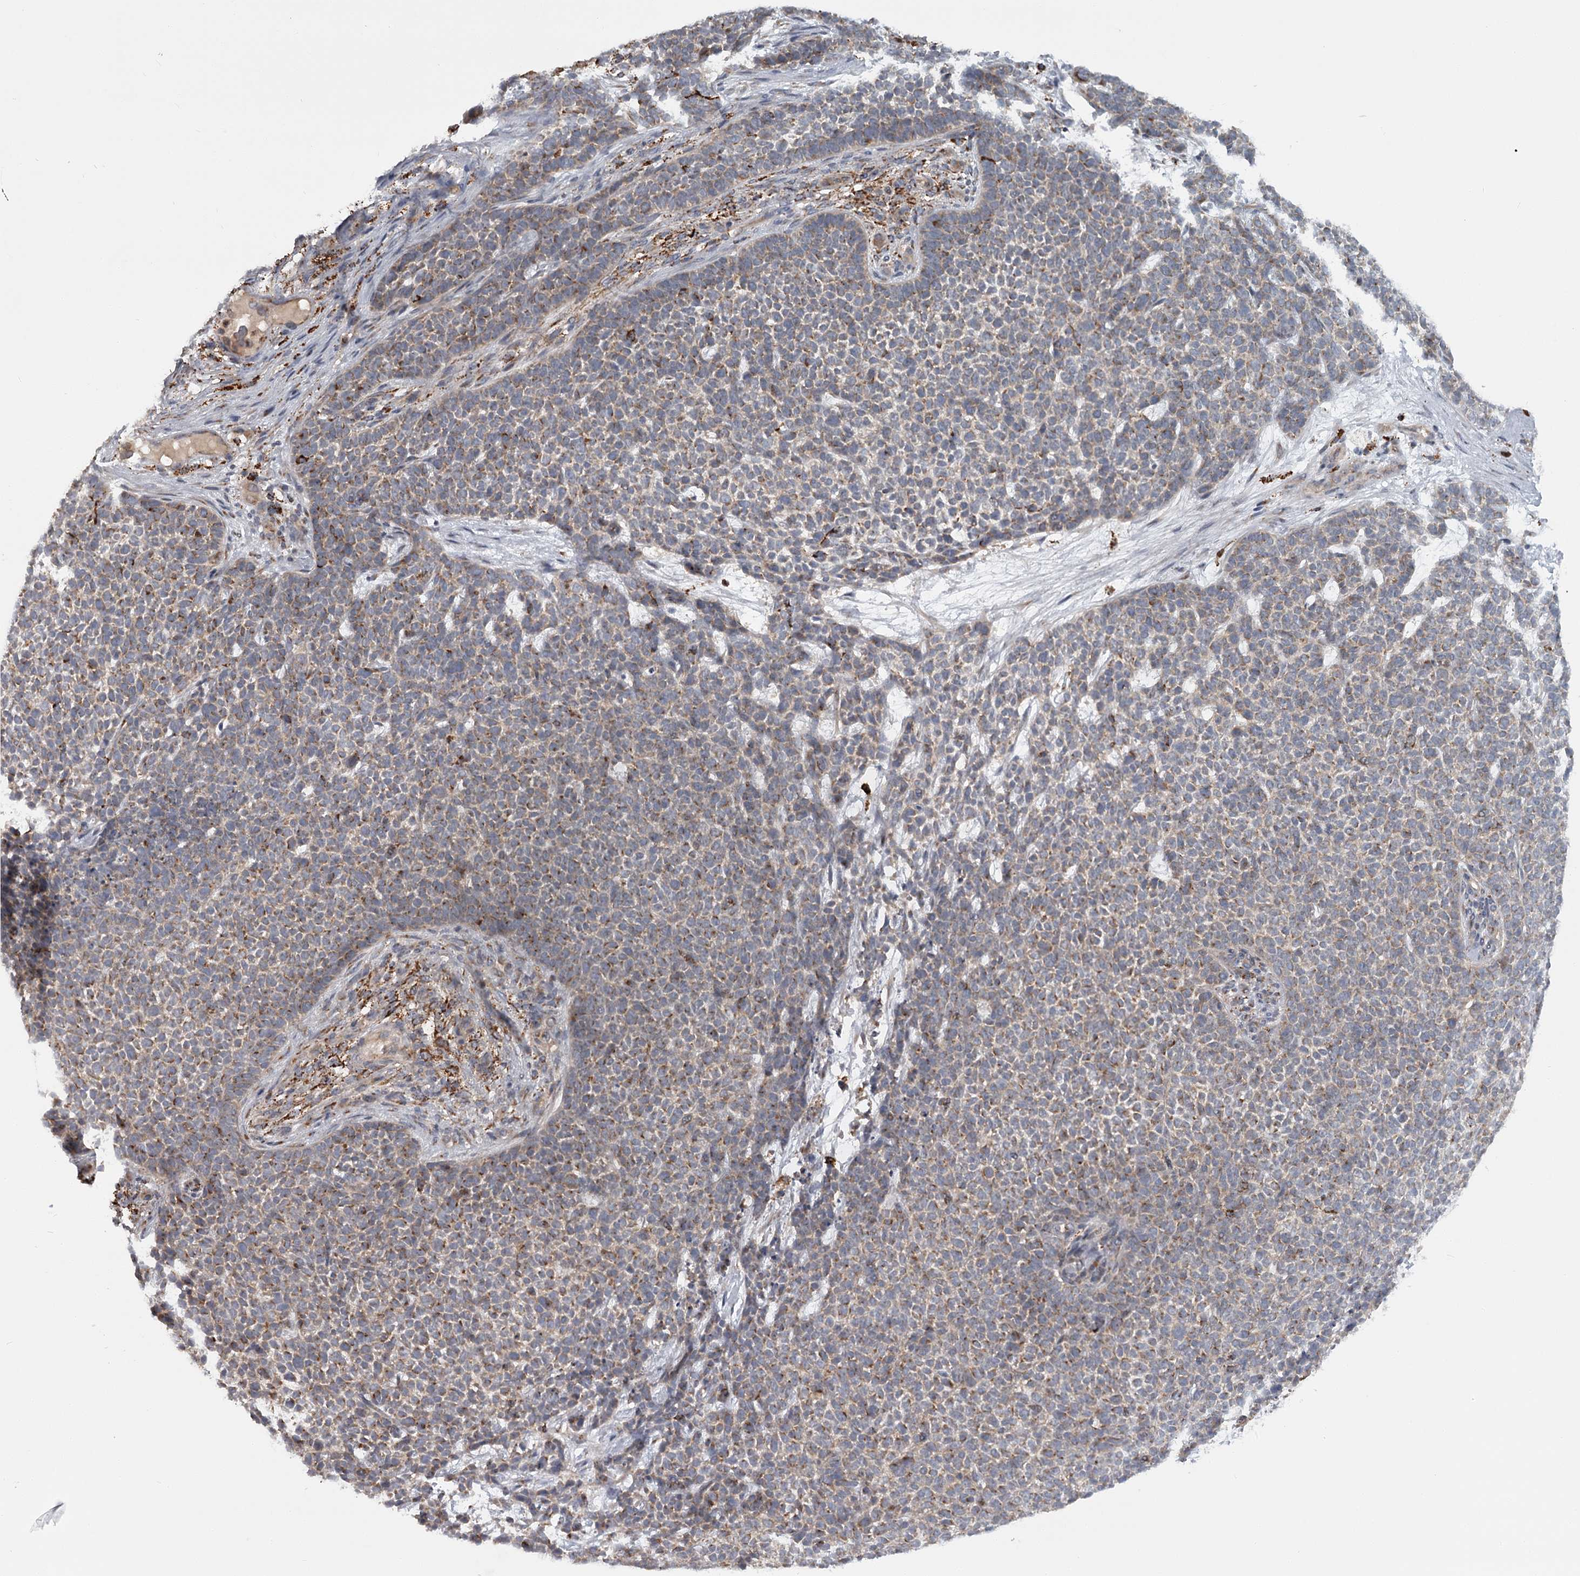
{"staining": {"intensity": "weak", "quantity": "25%-75%", "location": "cytoplasmic/membranous"}, "tissue": "skin cancer", "cell_type": "Tumor cells", "image_type": "cancer", "snomed": [{"axis": "morphology", "description": "Basal cell carcinoma"}, {"axis": "topography", "description": "Skin"}], "caption": "This image shows IHC staining of skin cancer, with low weak cytoplasmic/membranous positivity in approximately 25%-75% of tumor cells.", "gene": "CDC123", "patient": {"sex": "female", "age": 84}}